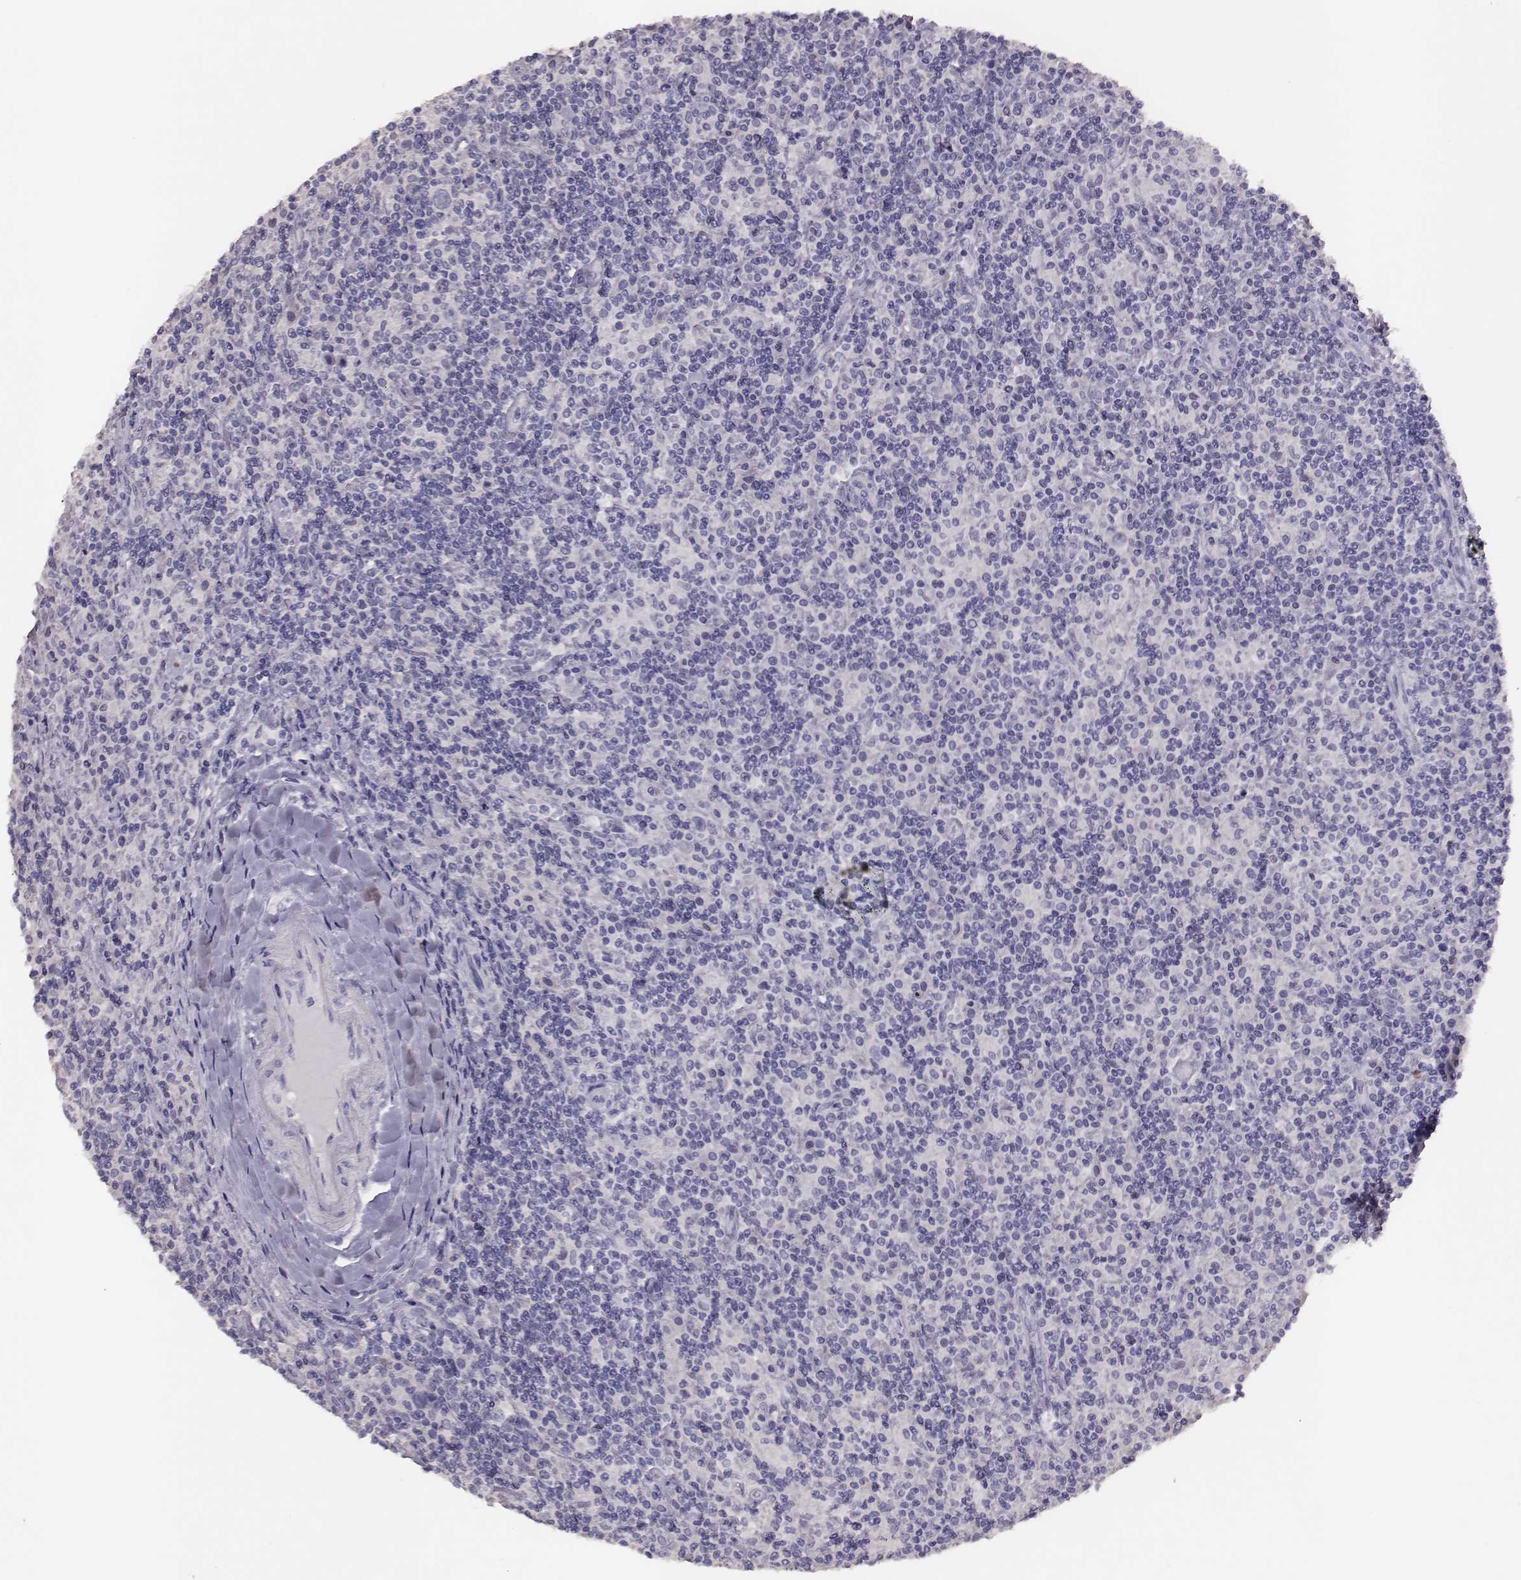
{"staining": {"intensity": "negative", "quantity": "none", "location": "none"}, "tissue": "lymphoma", "cell_type": "Tumor cells", "image_type": "cancer", "snomed": [{"axis": "morphology", "description": "Hodgkin's disease, NOS"}, {"axis": "topography", "description": "Lymph node"}], "caption": "Tumor cells are negative for protein expression in human lymphoma.", "gene": "P2RY10", "patient": {"sex": "male", "age": 70}}